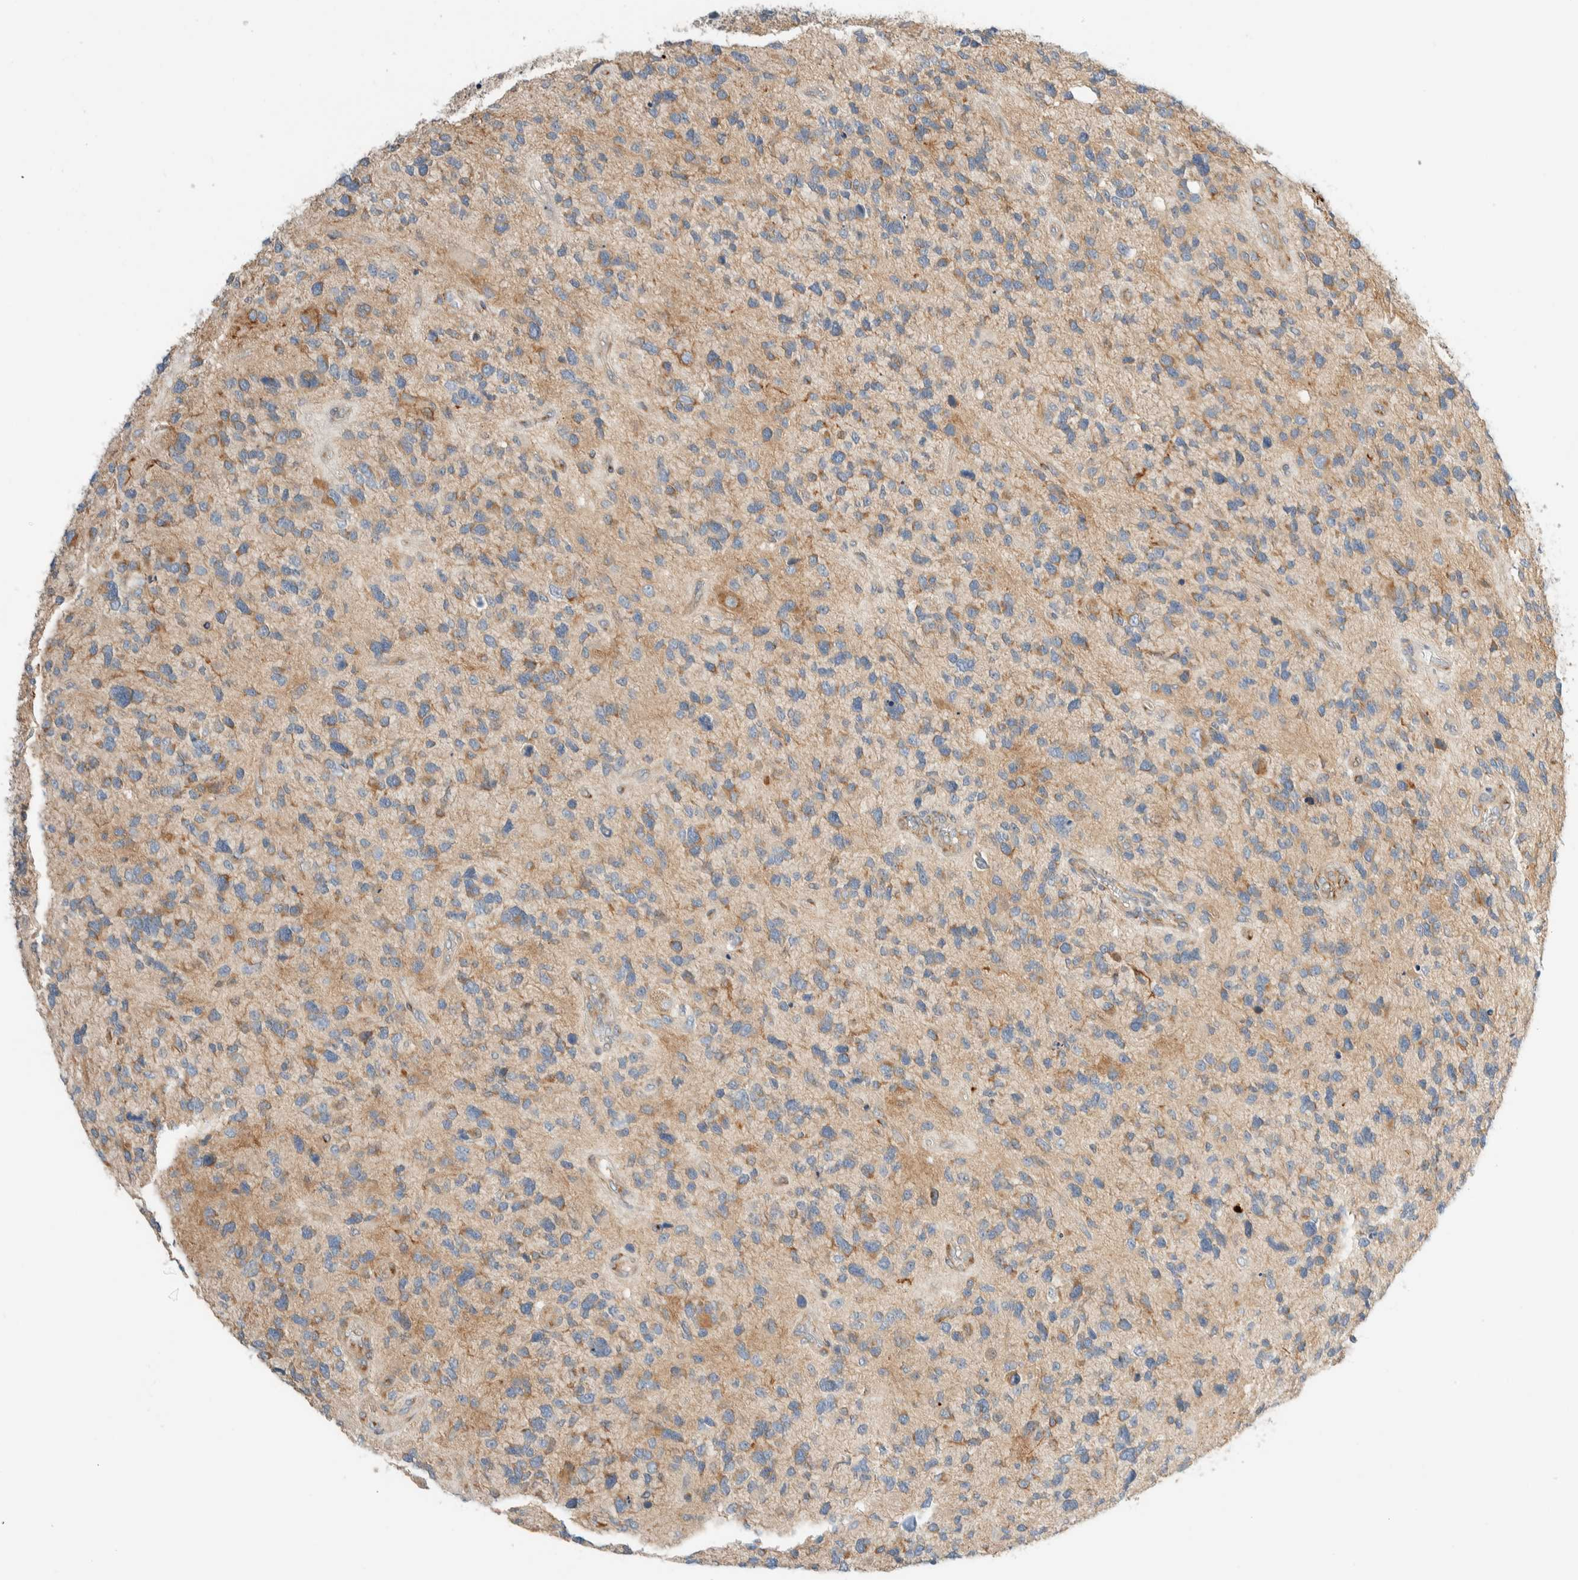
{"staining": {"intensity": "weak", "quantity": ">75%", "location": "cytoplasmic/membranous"}, "tissue": "glioma", "cell_type": "Tumor cells", "image_type": "cancer", "snomed": [{"axis": "morphology", "description": "Glioma, malignant, High grade"}, {"axis": "topography", "description": "Brain"}], "caption": "A high-resolution histopathology image shows immunohistochemistry (IHC) staining of glioma, which displays weak cytoplasmic/membranous expression in about >75% of tumor cells.", "gene": "TMEM184B", "patient": {"sex": "female", "age": 58}}